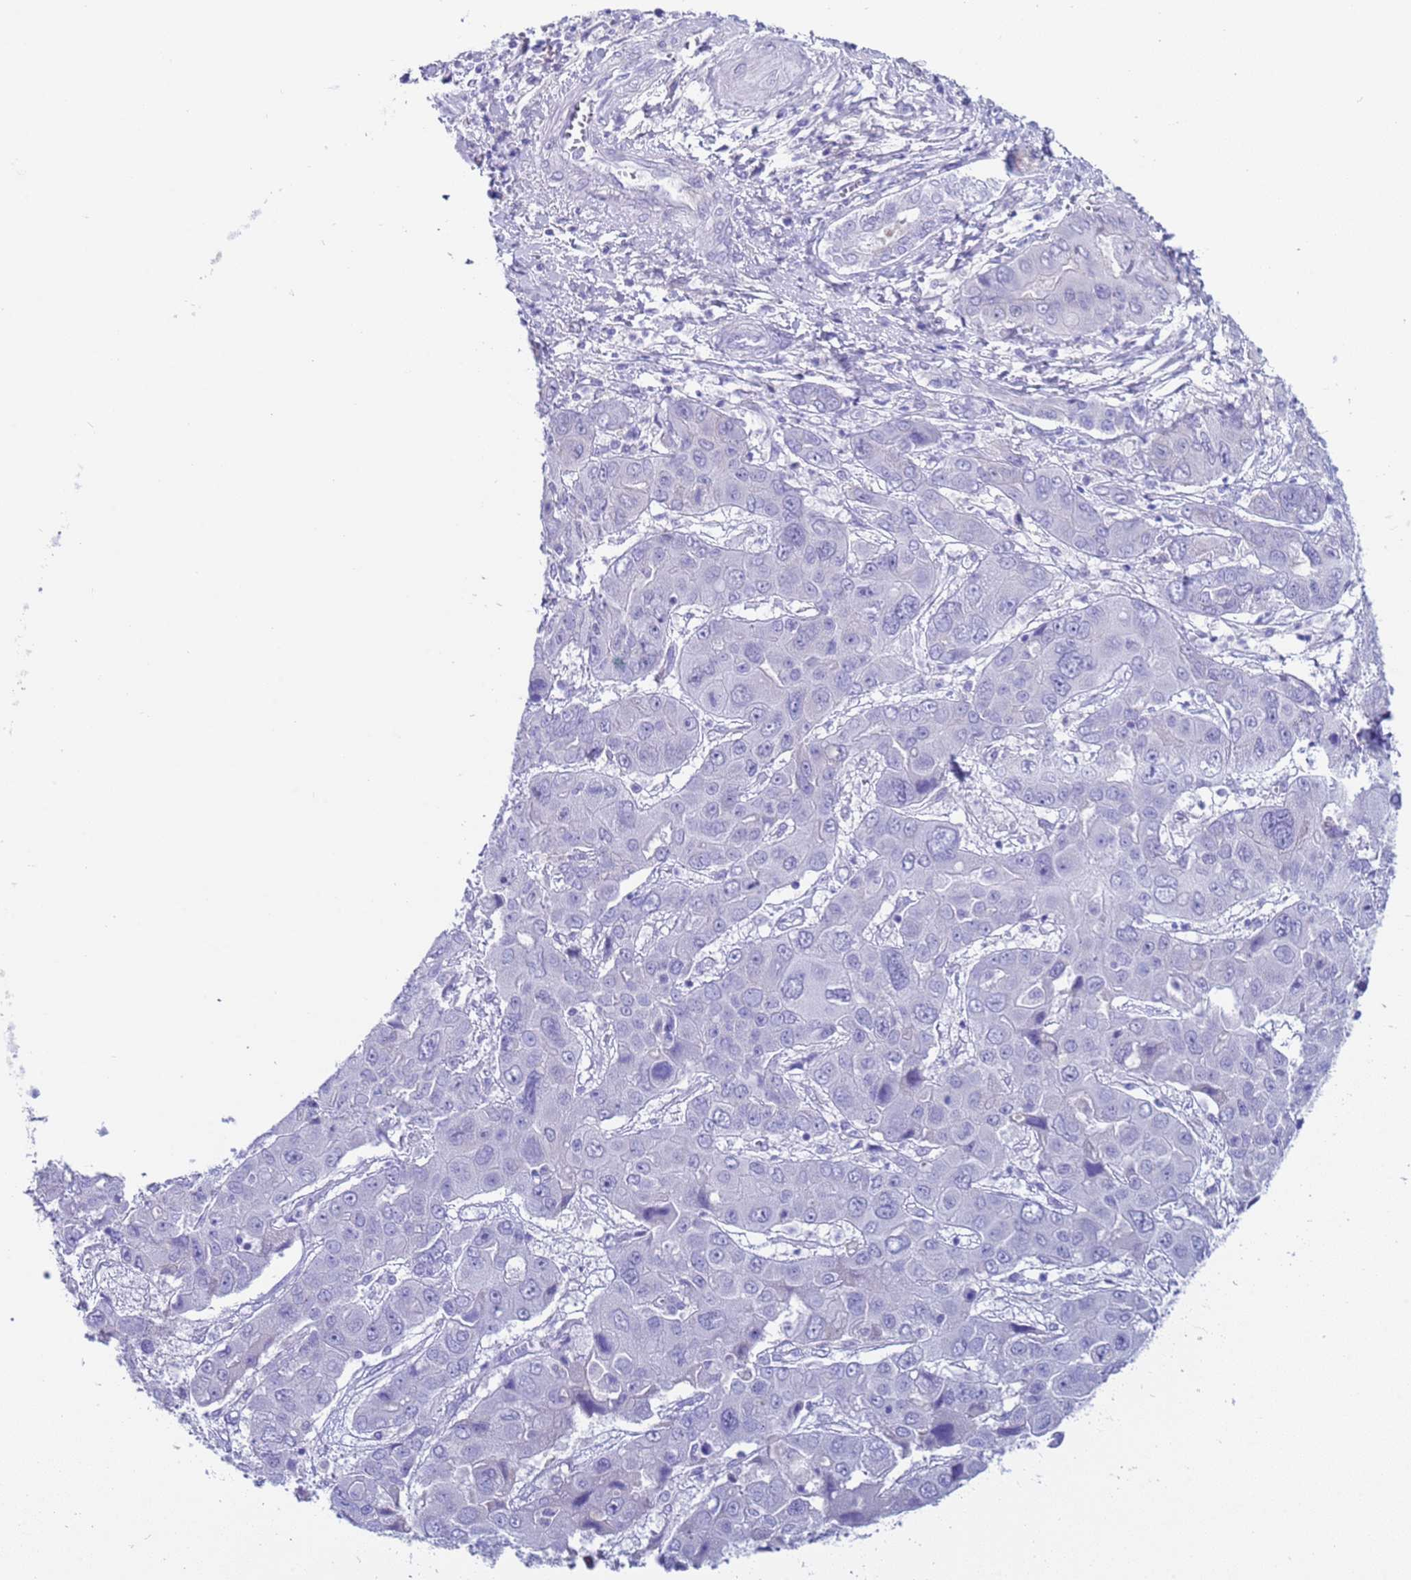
{"staining": {"intensity": "negative", "quantity": "none", "location": "none"}, "tissue": "liver cancer", "cell_type": "Tumor cells", "image_type": "cancer", "snomed": [{"axis": "morphology", "description": "Cholangiocarcinoma"}, {"axis": "topography", "description": "Liver"}], "caption": "Immunohistochemistry image of neoplastic tissue: human cholangiocarcinoma (liver) stained with DAB shows no significant protein positivity in tumor cells.", "gene": "CKM", "patient": {"sex": "male", "age": 67}}